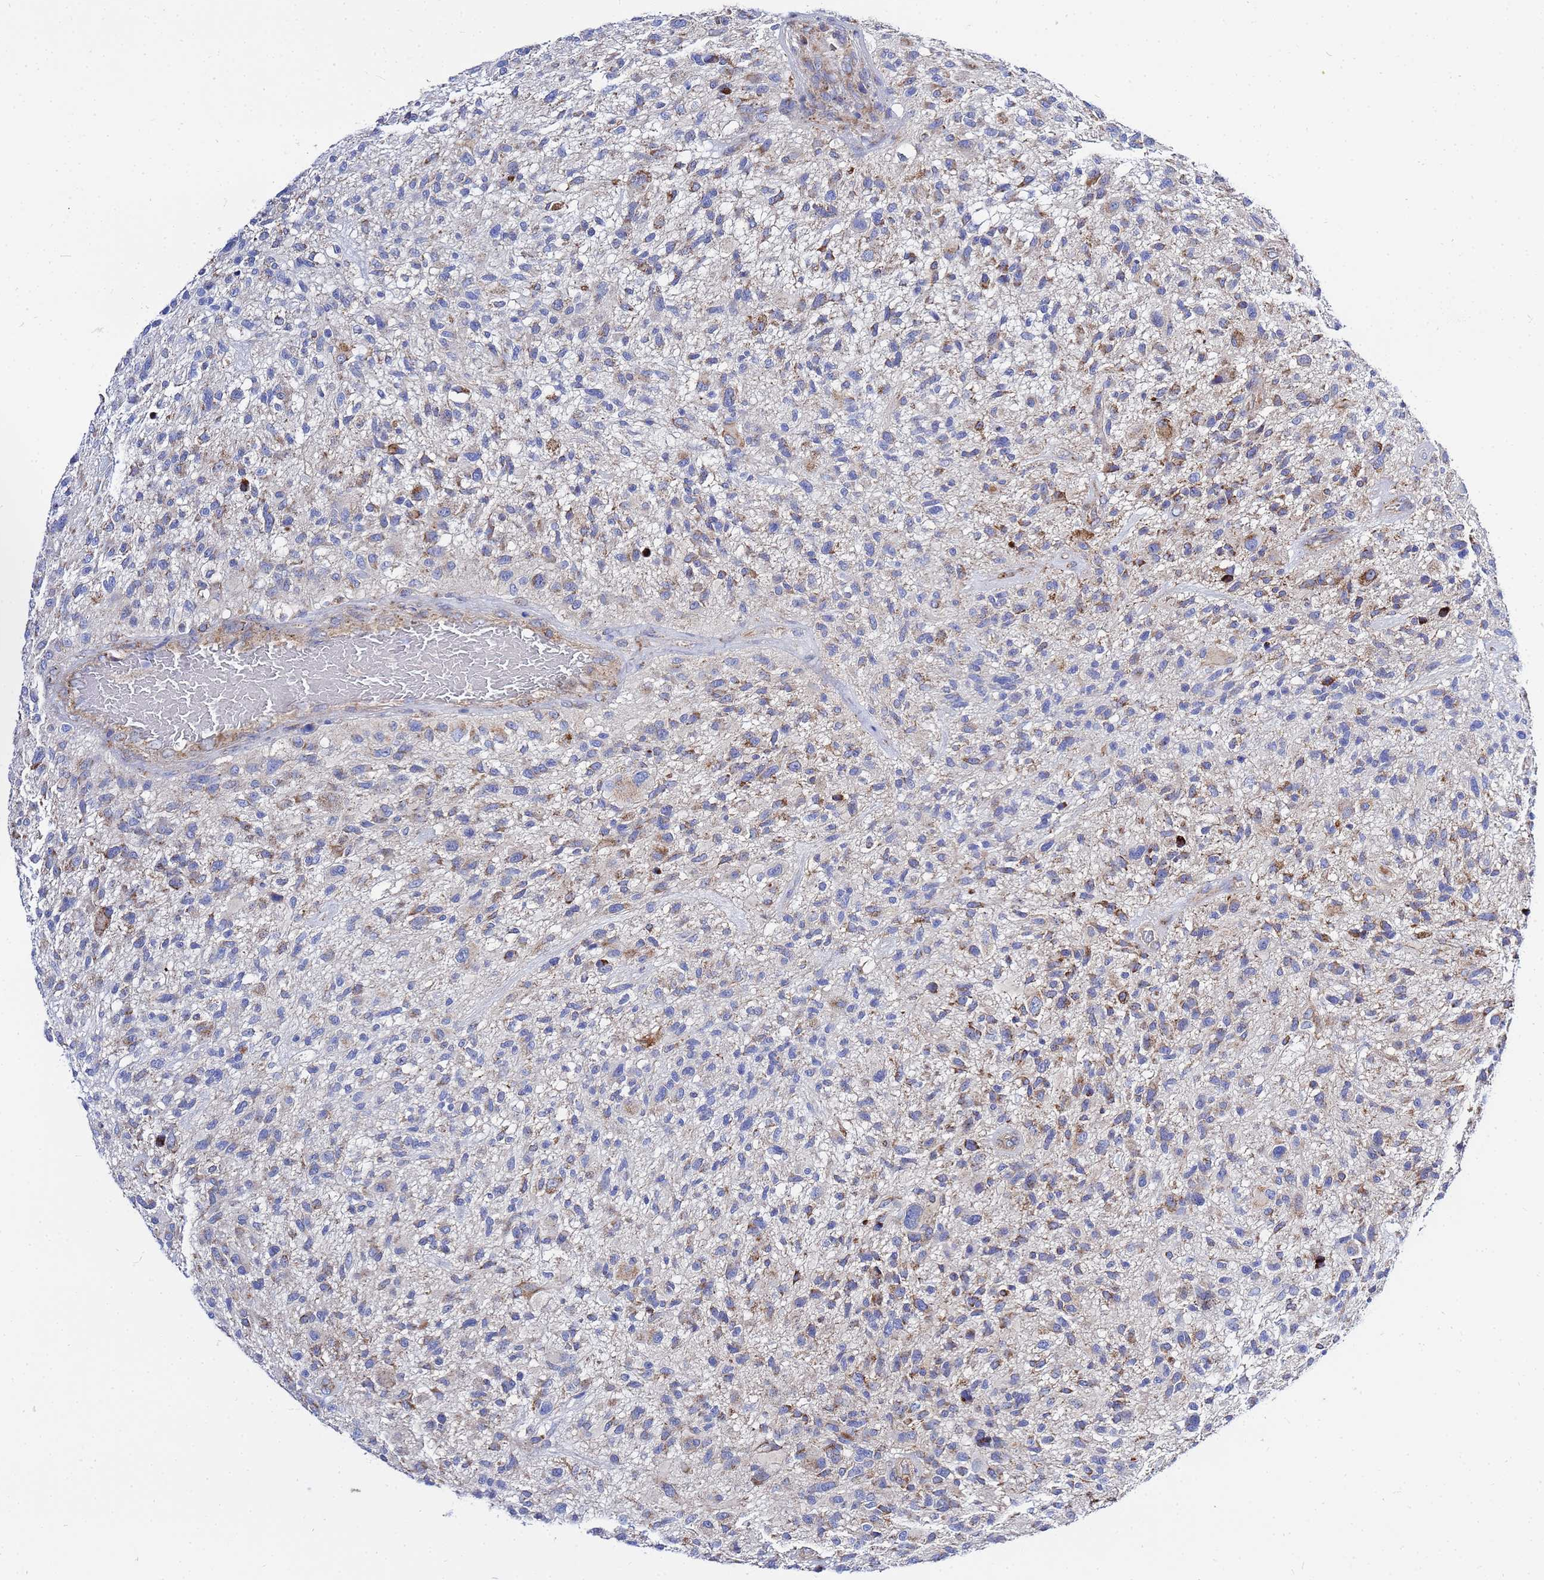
{"staining": {"intensity": "moderate", "quantity": "<25%", "location": "cytoplasmic/membranous"}, "tissue": "glioma", "cell_type": "Tumor cells", "image_type": "cancer", "snomed": [{"axis": "morphology", "description": "Glioma, malignant, High grade"}, {"axis": "topography", "description": "Brain"}], "caption": "Glioma was stained to show a protein in brown. There is low levels of moderate cytoplasmic/membranous positivity in about <25% of tumor cells.", "gene": "FAHD2A", "patient": {"sex": "male", "age": 47}}